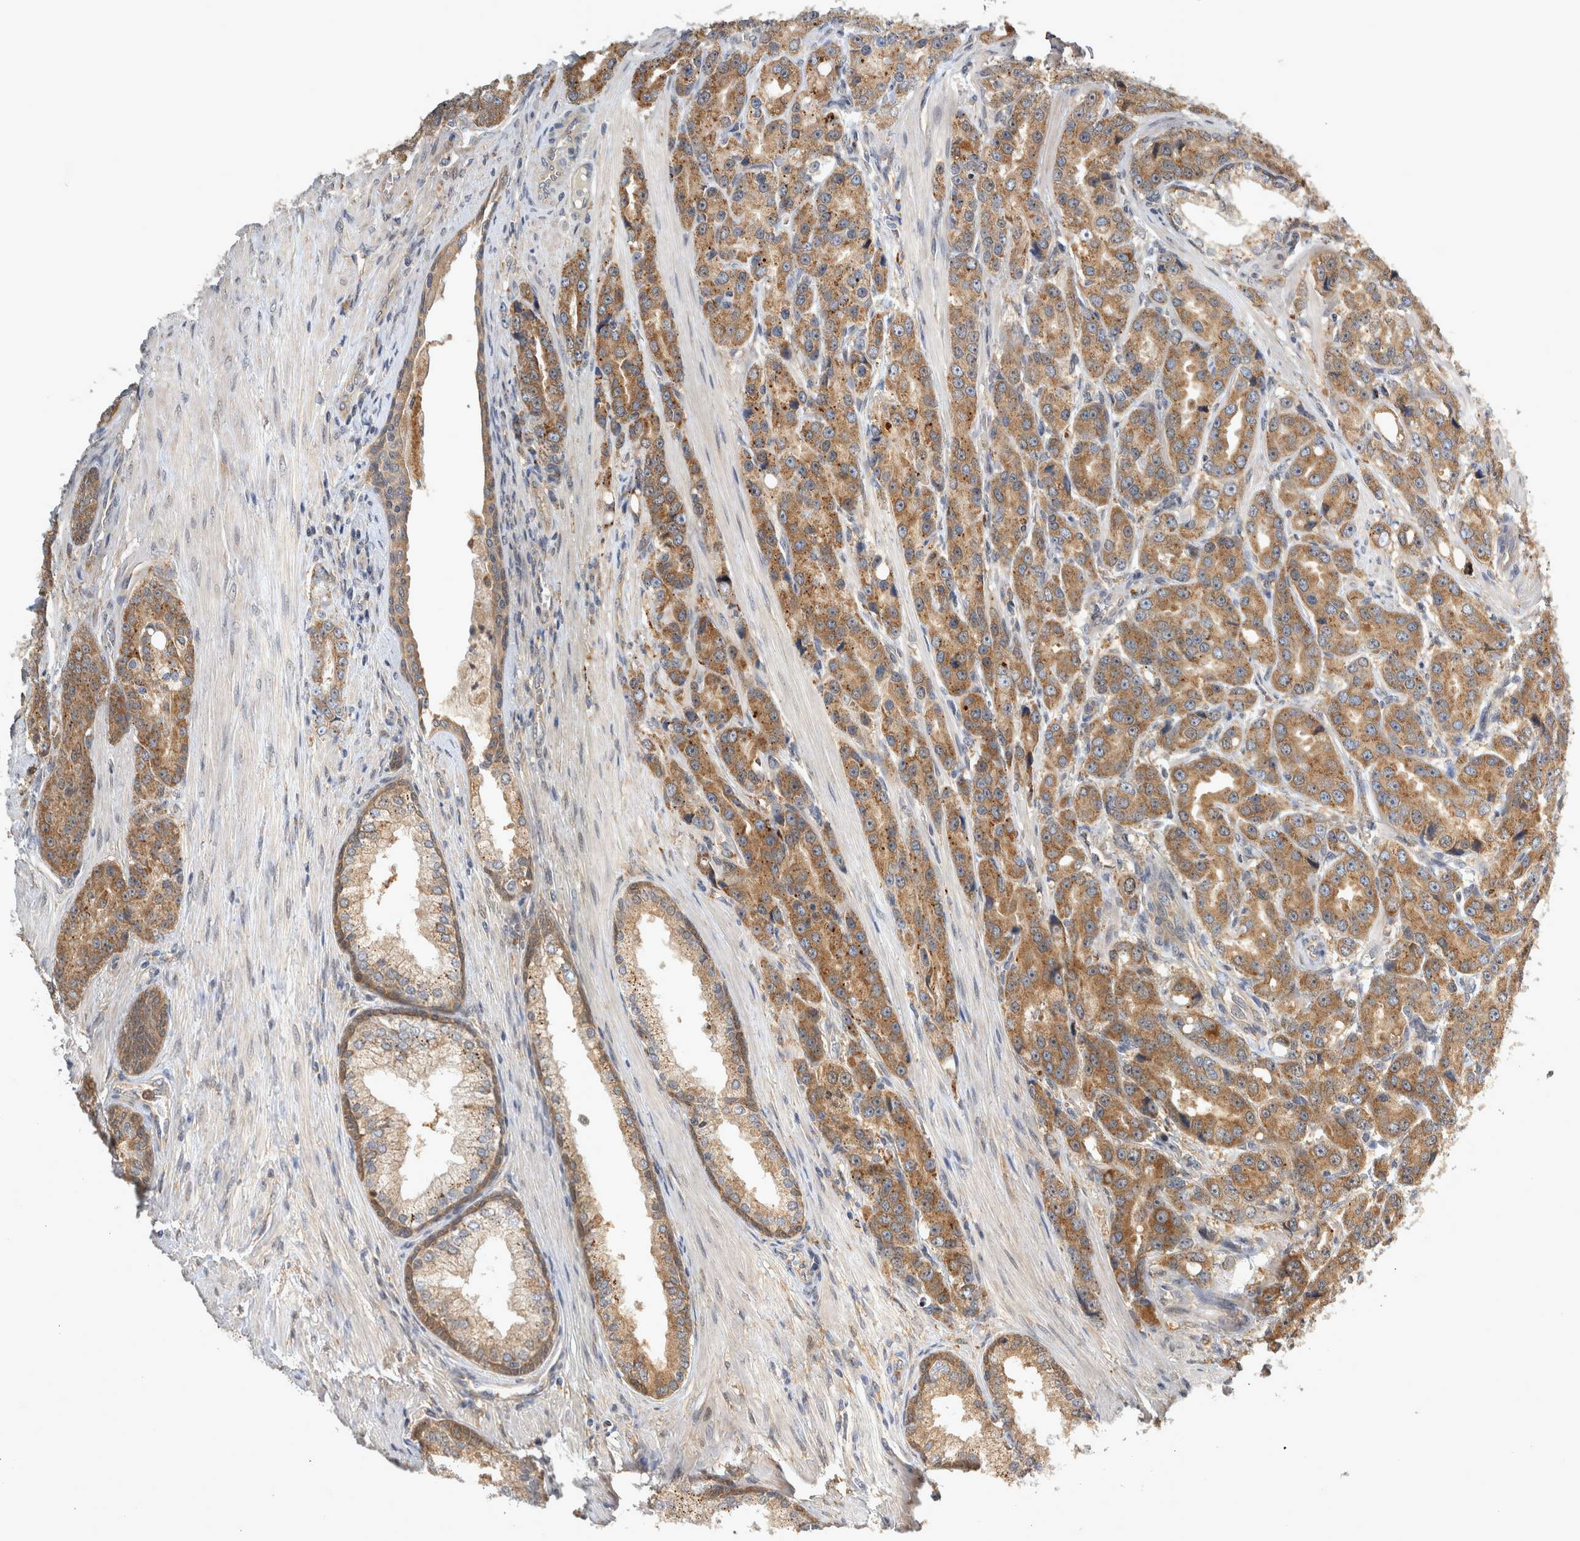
{"staining": {"intensity": "moderate", "quantity": ">75%", "location": "cytoplasmic/membranous"}, "tissue": "prostate cancer", "cell_type": "Tumor cells", "image_type": "cancer", "snomed": [{"axis": "morphology", "description": "Adenocarcinoma, High grade"}, {"axis": "topography", "description": "Prostate"}], "caption": "Human prostate cancer (adenocarcinoma (high-grade)) stained with a brown dye exhibits moderate cytoplasmic/membranous positive expression in about >75% of tumor cells.", "gene": "TRMT61B", "patient": {"sex": "male", "age": 60}}